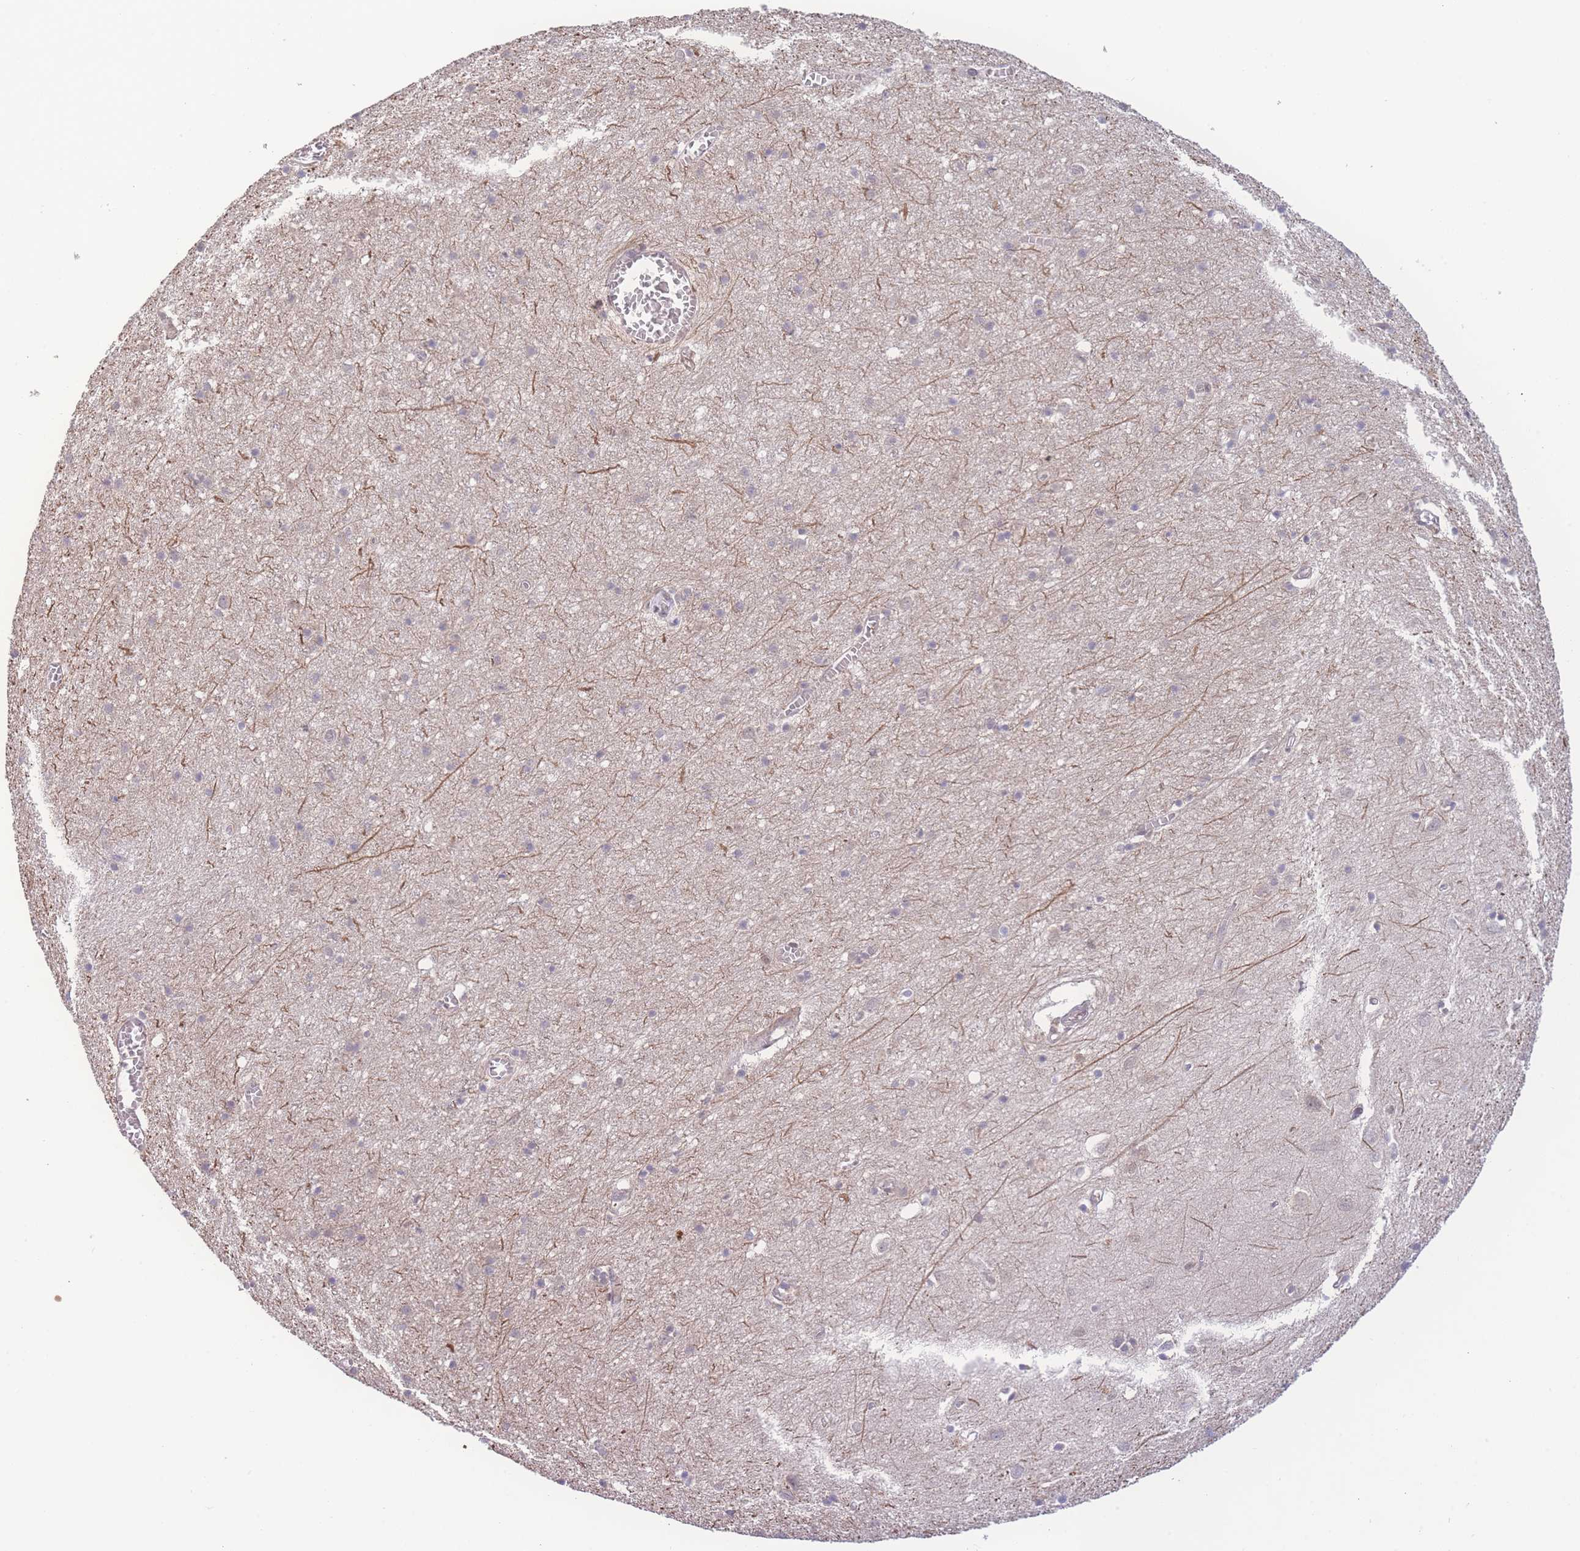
{"staining": {"intensity": "weak", "quantity": "25%-75%", "location": "cytoplasmic/membranous"}, "tissue": "cerebral cortex", "cell_type": "Endothelial cells", "image_type": "normal", "snomed": [{"axis": "morphology", "description": "Normal tissue, NOS"}, {"axis": "topography", "description": "Cerebral cortex"}], "caption": "An immunohistochemistry (IHC) photomicrograph of normal tissue is shown. Protein staining in brown shows weak cytoplasmic/membranous positivity in cerebral cortex within endothelial cells. (brown staining indicates protein expression, while blue staining denotes nuclei).", "gene": "RAVER1", "patient": {"sex": "female", "age": 64}}